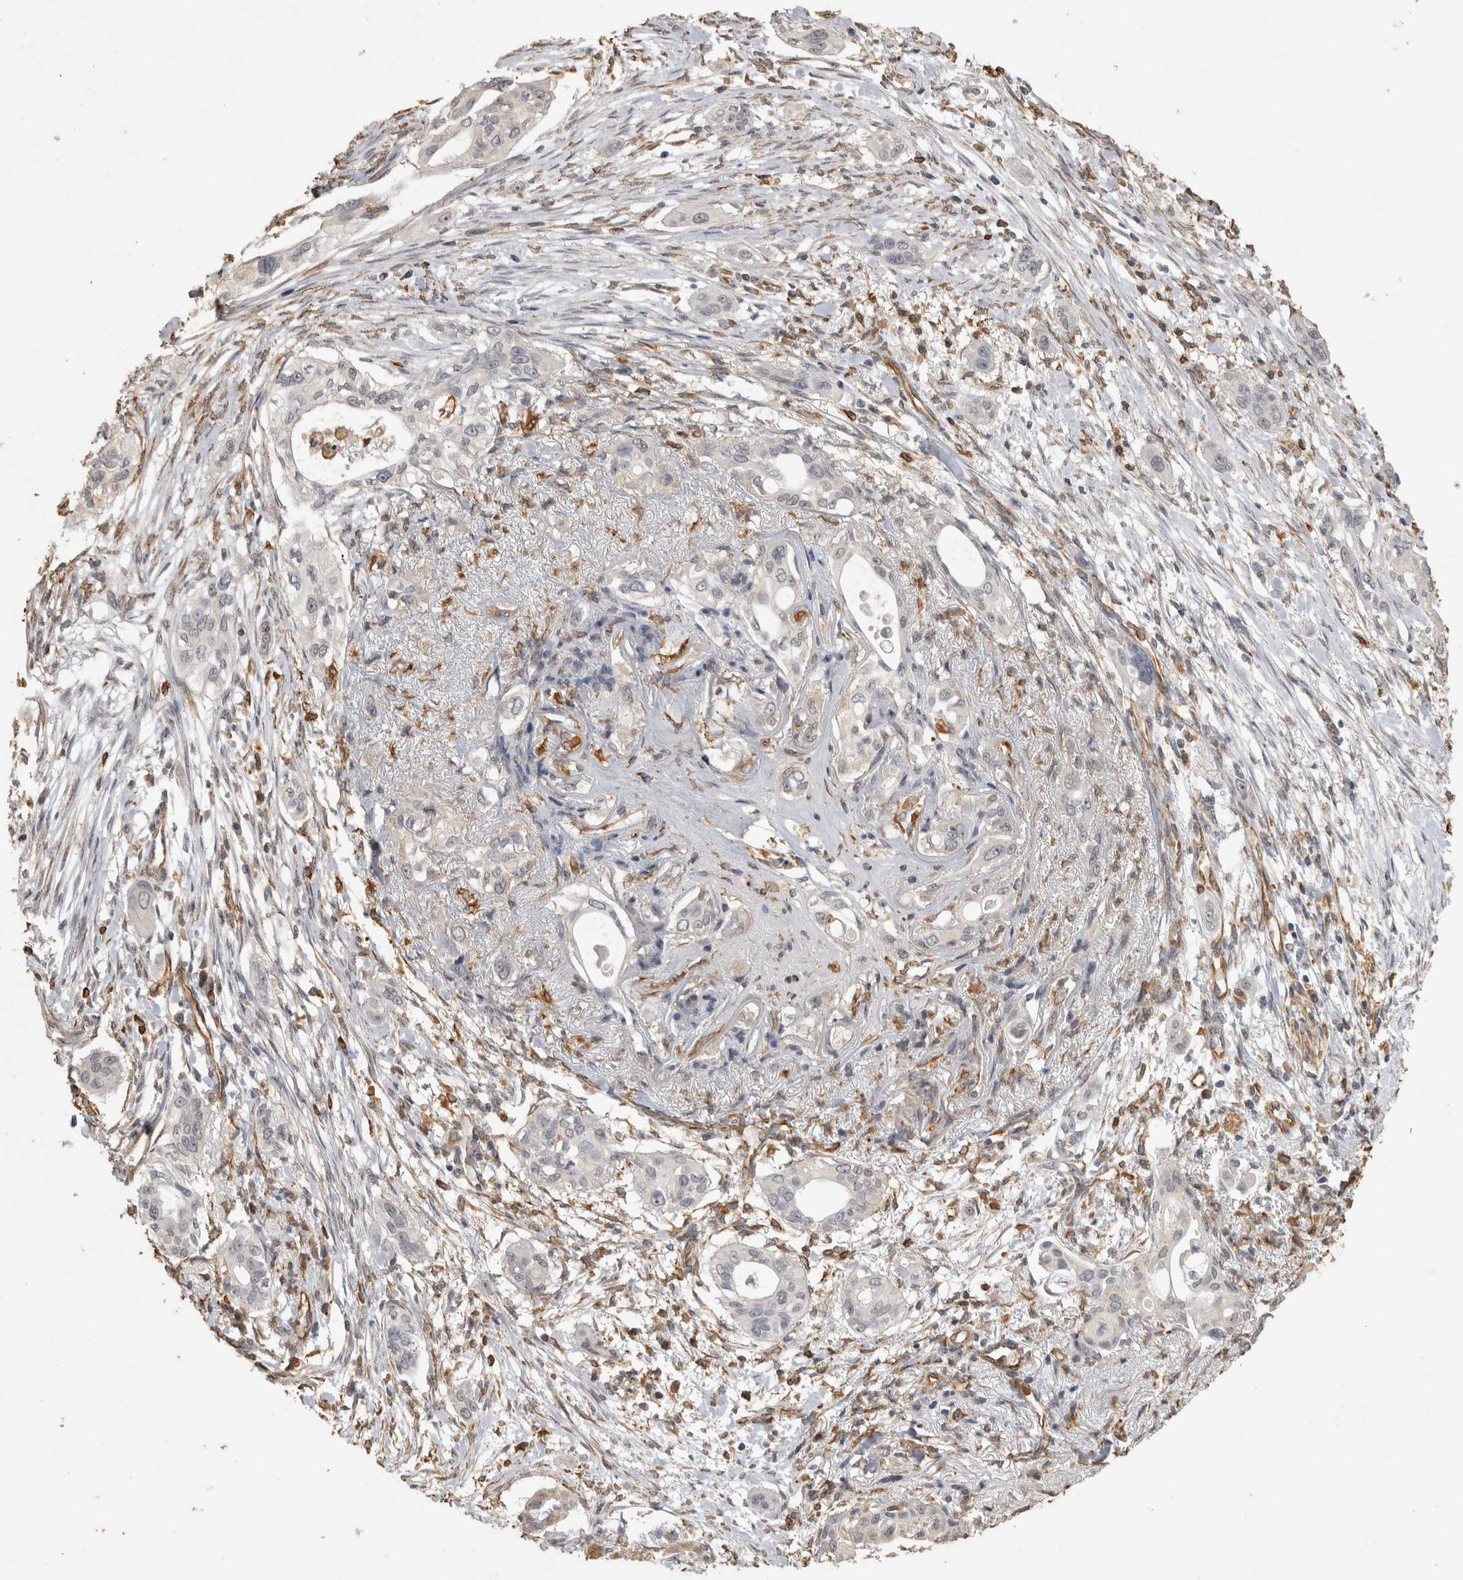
{"staining": {"intensity": "negative", "quantity": "none", "location": "none"}, "tissue": "pancreatic cancer", "cell_type": "Tumor cells", "image_type": "cancer", "snomed": [{"axis": "morphology", "description": "Adenocarcinoma, NOS"}, {"axis": "topography", "description": "Pancreas"}], "caption": "There is no significant positivity in tumor cells of pancreatic cancer. The staining is performed using DAB brown chromogen with nuclei counter-stained in using hematoxylin.", "gene": "REPS2", "patient": {"sex": "female", "age": 60}}